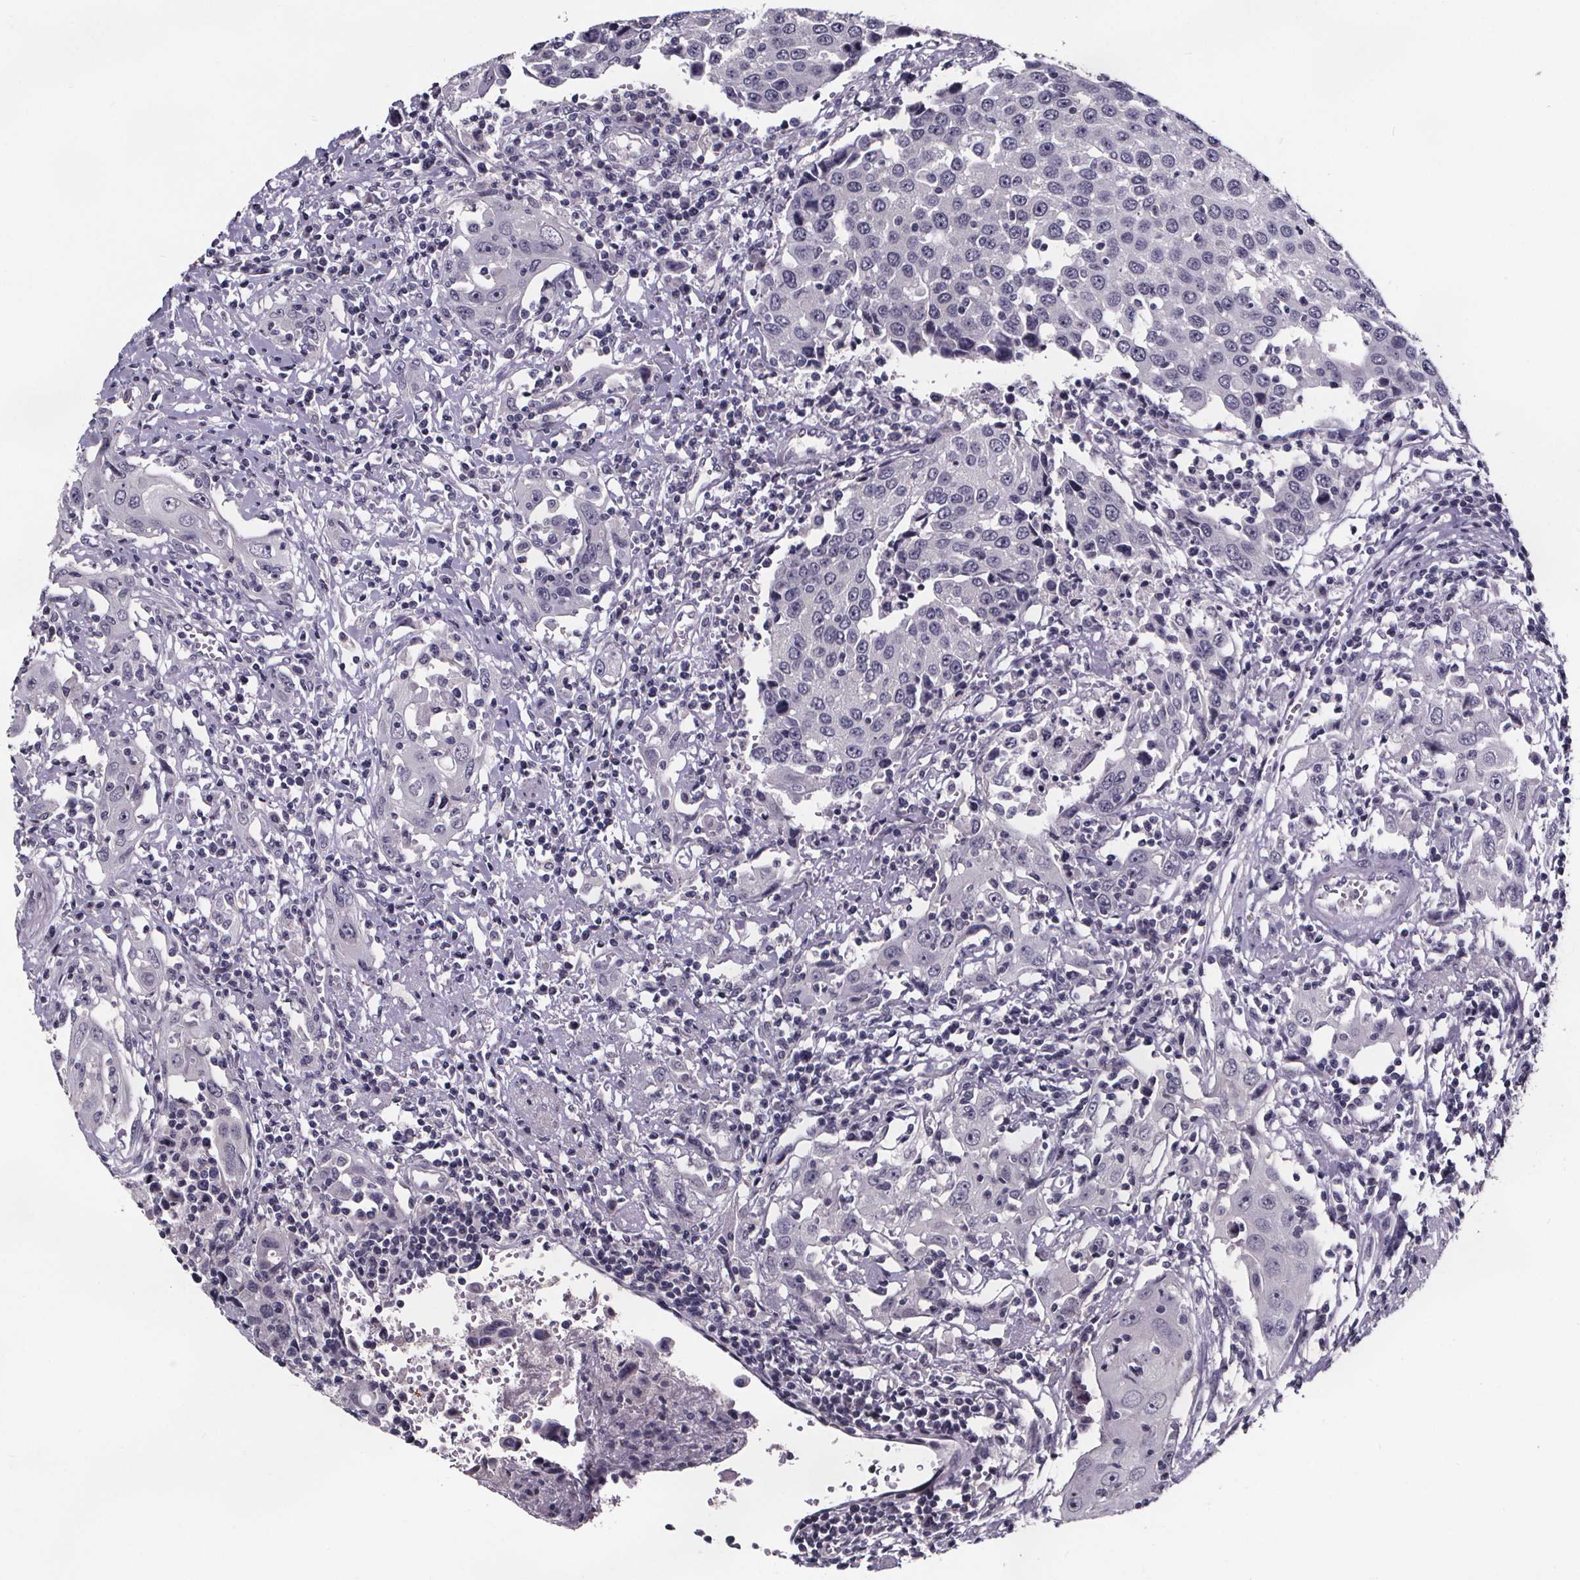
{"staining": {"intensity": "negative", "quantity": "none", "location": "none"}, "tissue": "urothelial cancer", "cell_type": "Tumor cells", "image_type": "cancer", "snomed": [{"axis": "morphology", "description": "Urothelial carcinoma, High grade"}, {"axis": "topography", "description": "Urinary bladder"}], "caption": "A high-resolution micrograph shows immunohistochemistry staining of high-grade urothelial carcinoma, which demonstrates no significant staining in tumor cells.", "gene": "AR", "patient": {"sex": "female", "age": 85}}